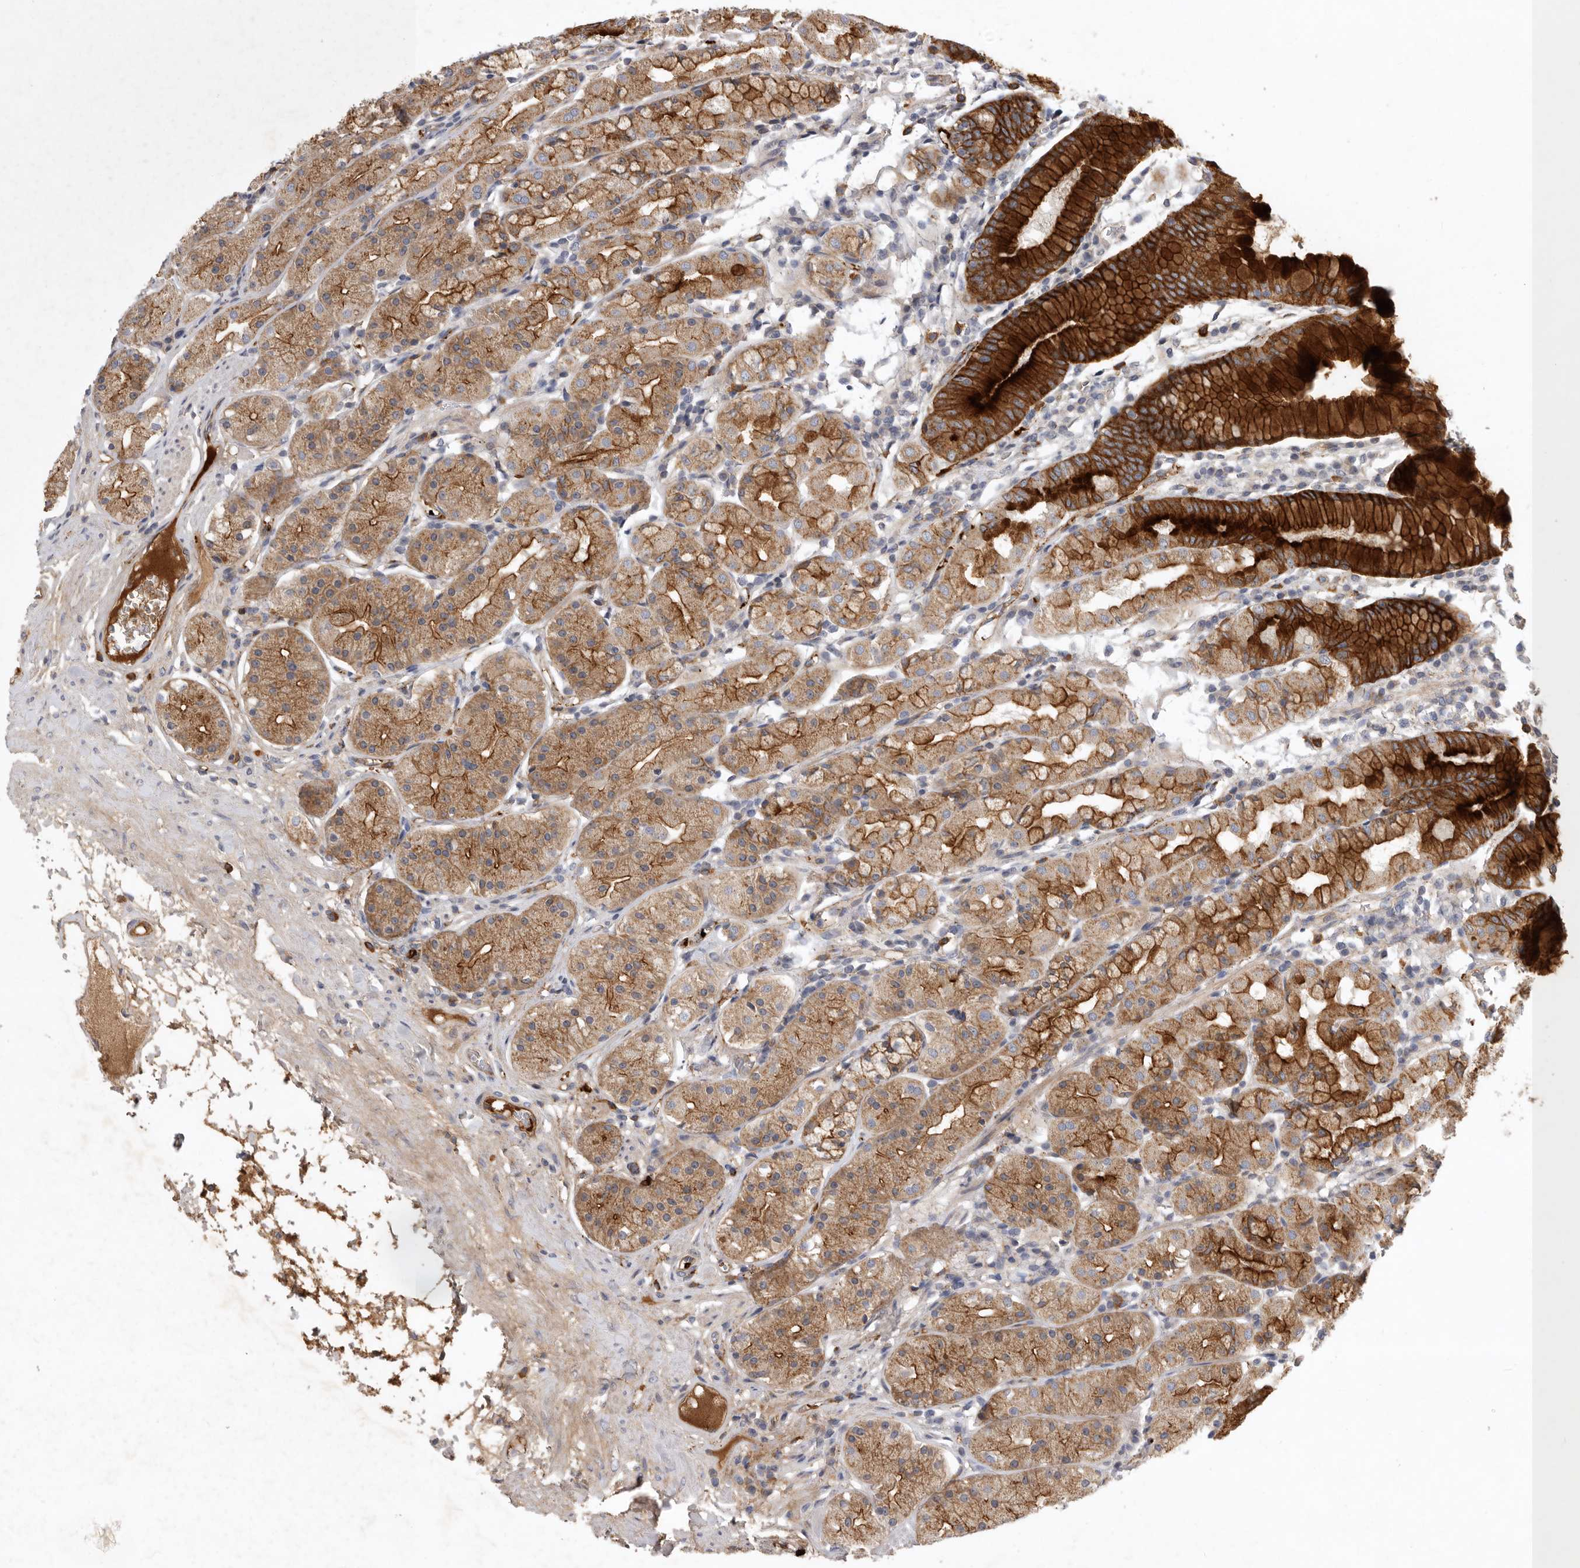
{"staining": {"intensity": "strong", "quantity": "25%-75%", "location": "cytoplasmic/membranous"}, "tissue": "stomach", "cell_type": "Glandular cells", "image_type": "normal", "snomed": [{"axis": "morphology", "description": "Normal tissue, NOS"}, {"axis": "topography", "description": "Stomach, lower"}], "caption": "Human stomach stained for a protein (brown) shows strong cytoplasmic/membranous positive positivity in approximately 25%-75% of glandular cells.", "gene": "MLPH", "patient": {"sex": "female", "age": 56}}